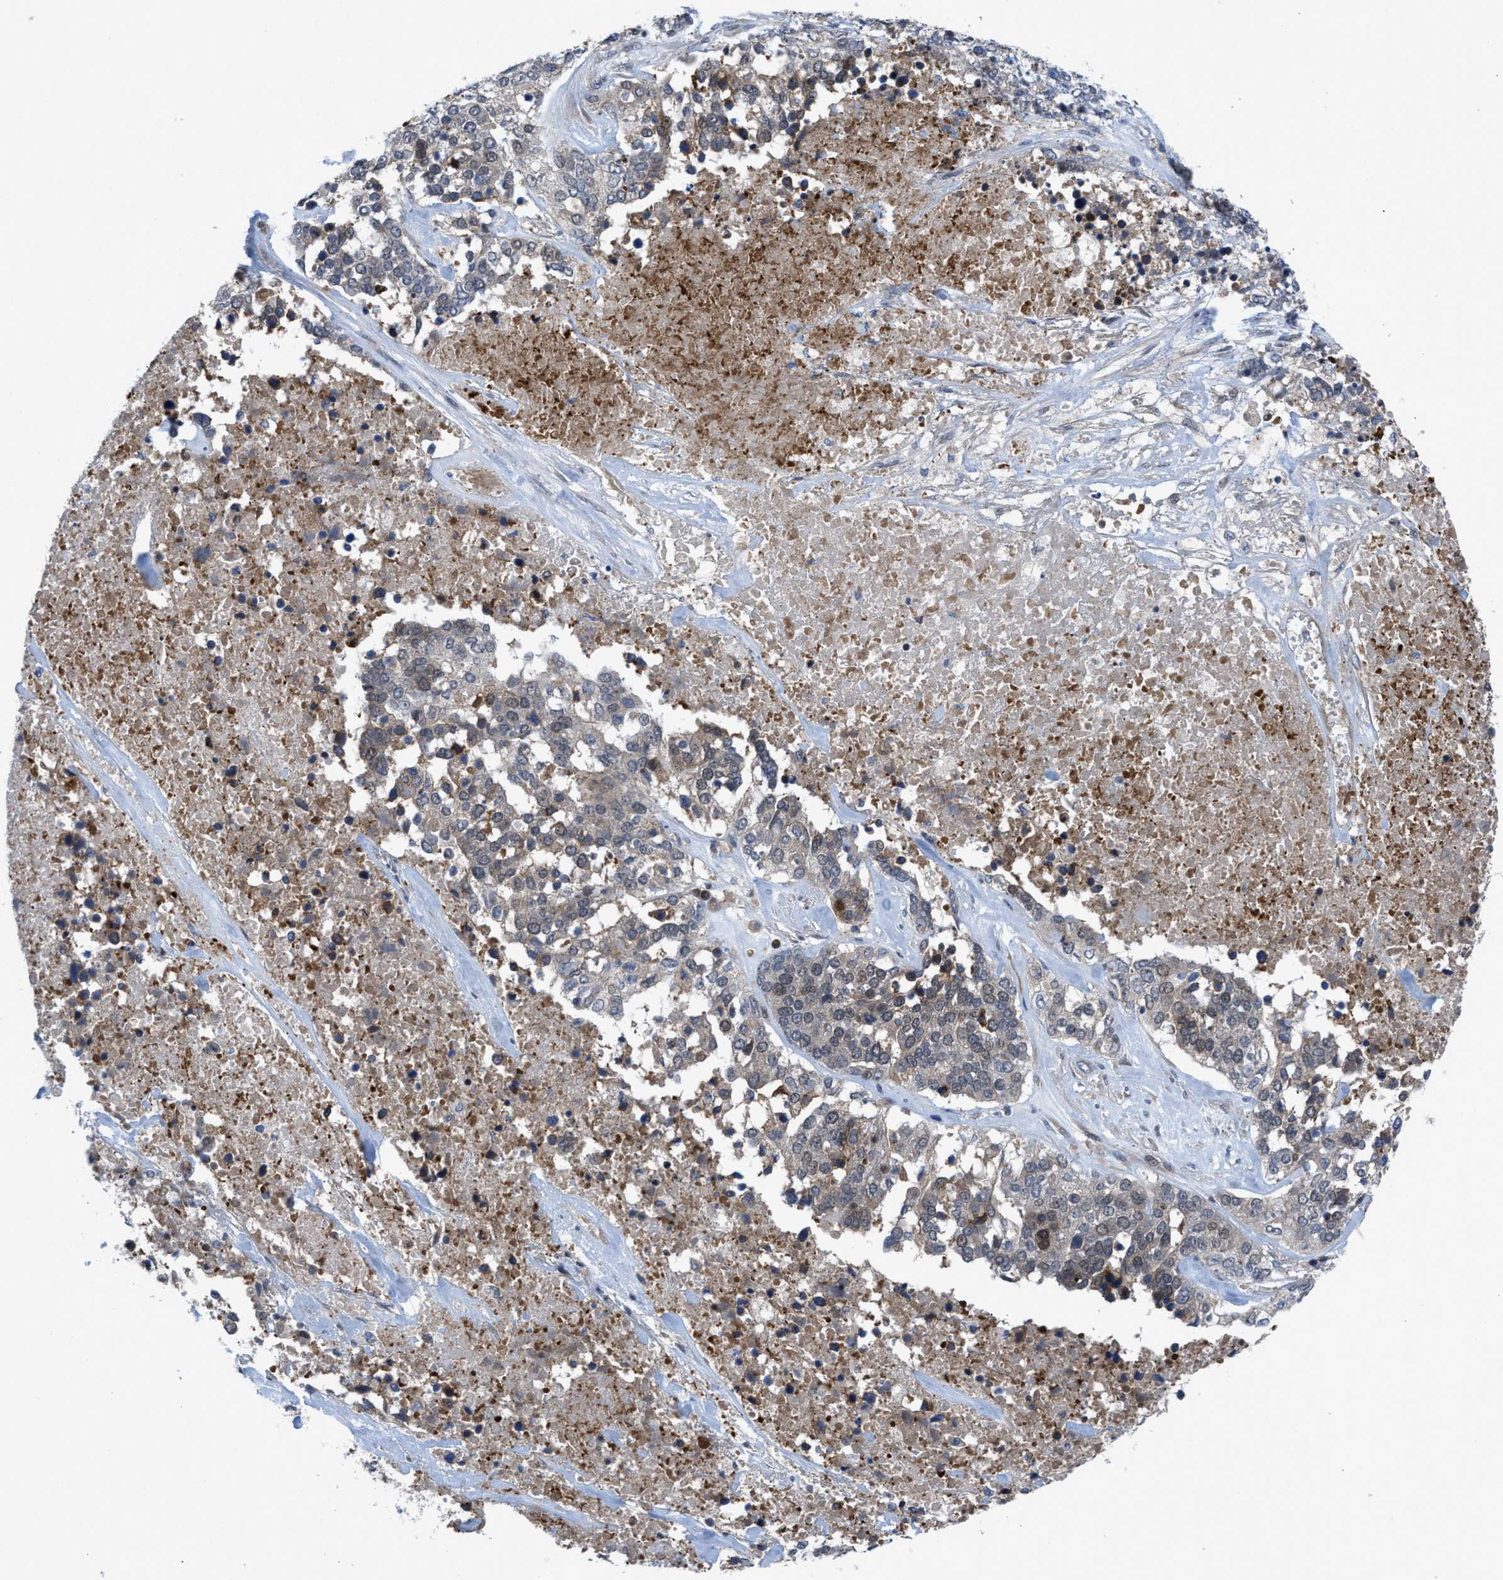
{"staining": {"intensity": "weak", "quantity": "<25%", "location": "cytoplasmic/membranous"}, "tissue": "ovarian cancer", "cell_type": "Tumor cells", "image_type": "cancer", "snomed": [{"axis": "morphology", "description": "Cystadenocarcinoma, serous, NOS"}, {"axis": "topography", "description": "Ovary"}], "caption": "A photomicrograph of ovarian serous cystadenocarcinoma stained for a protein reveals no brown staining in tumor cells. (DAB immunohistochemistry (IHC) with hematoxylin counter stain).", "gene": "IL17RE", "patient": {"sex": "female", "age": 44}}